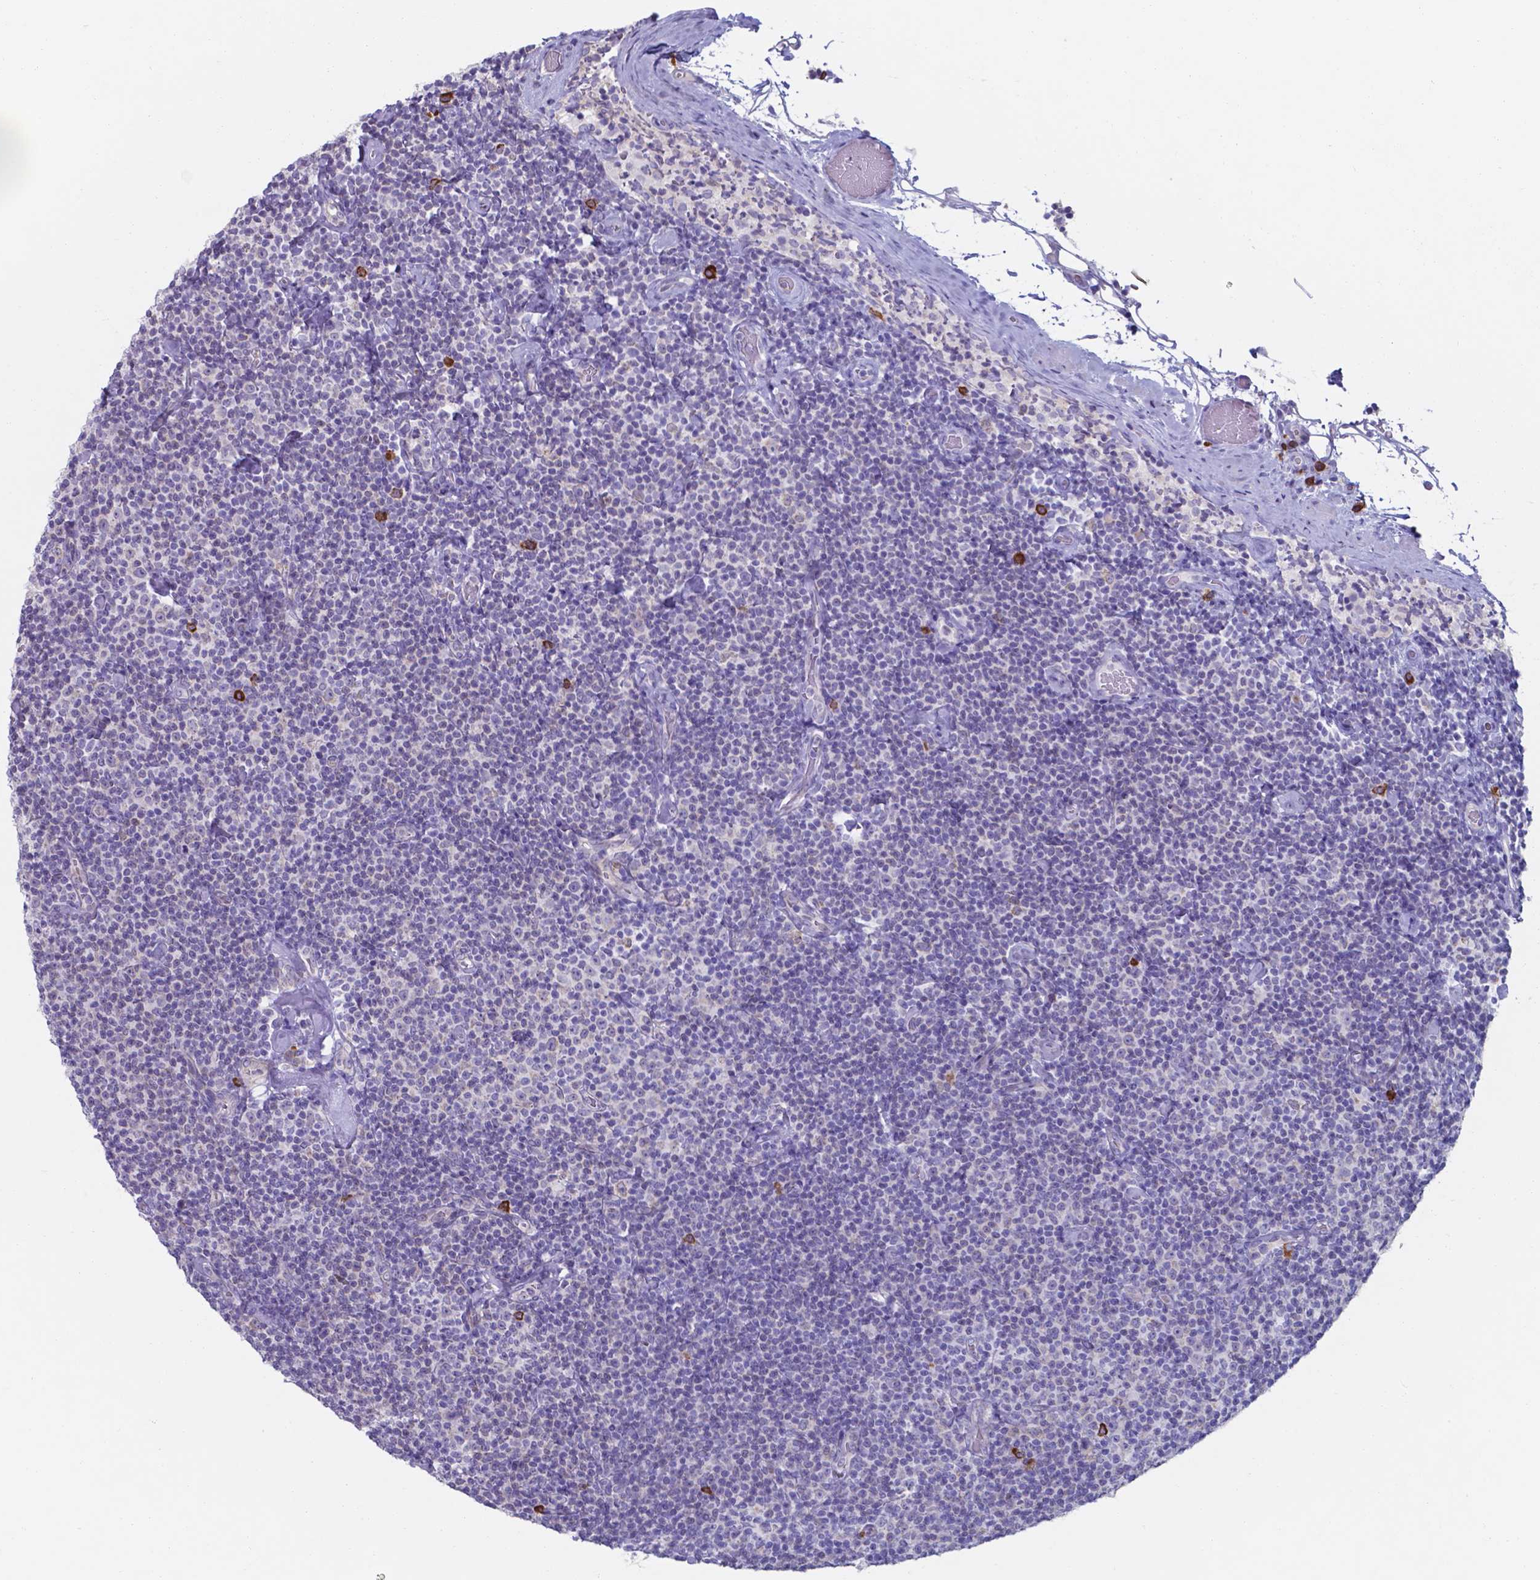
{"staining": {"intensity": "negative", "quantity": "none", "location": "none"}, "tissue": "lymphoma", "cell_type": "Tumor cells", "image_type": "cancer", "snomed": [{"axis": "morphology", "description": "Malignant lymphoma, non-Hodgkin's type, Low grade"}, {"axis": "topography", "description": "Lymph node"}], "caption": "A micrograph of human low-grade malignant lymphoma, non-Hodgkin's type is negative for staining in tumor cells. (Stains: DAB immunohistochemistry with hematoxylin counter stain, Microscopy: brightfield microscopy at high magnification).", "gene": "UBE2J1", "patient": {"sex": "male", "age": 81}}